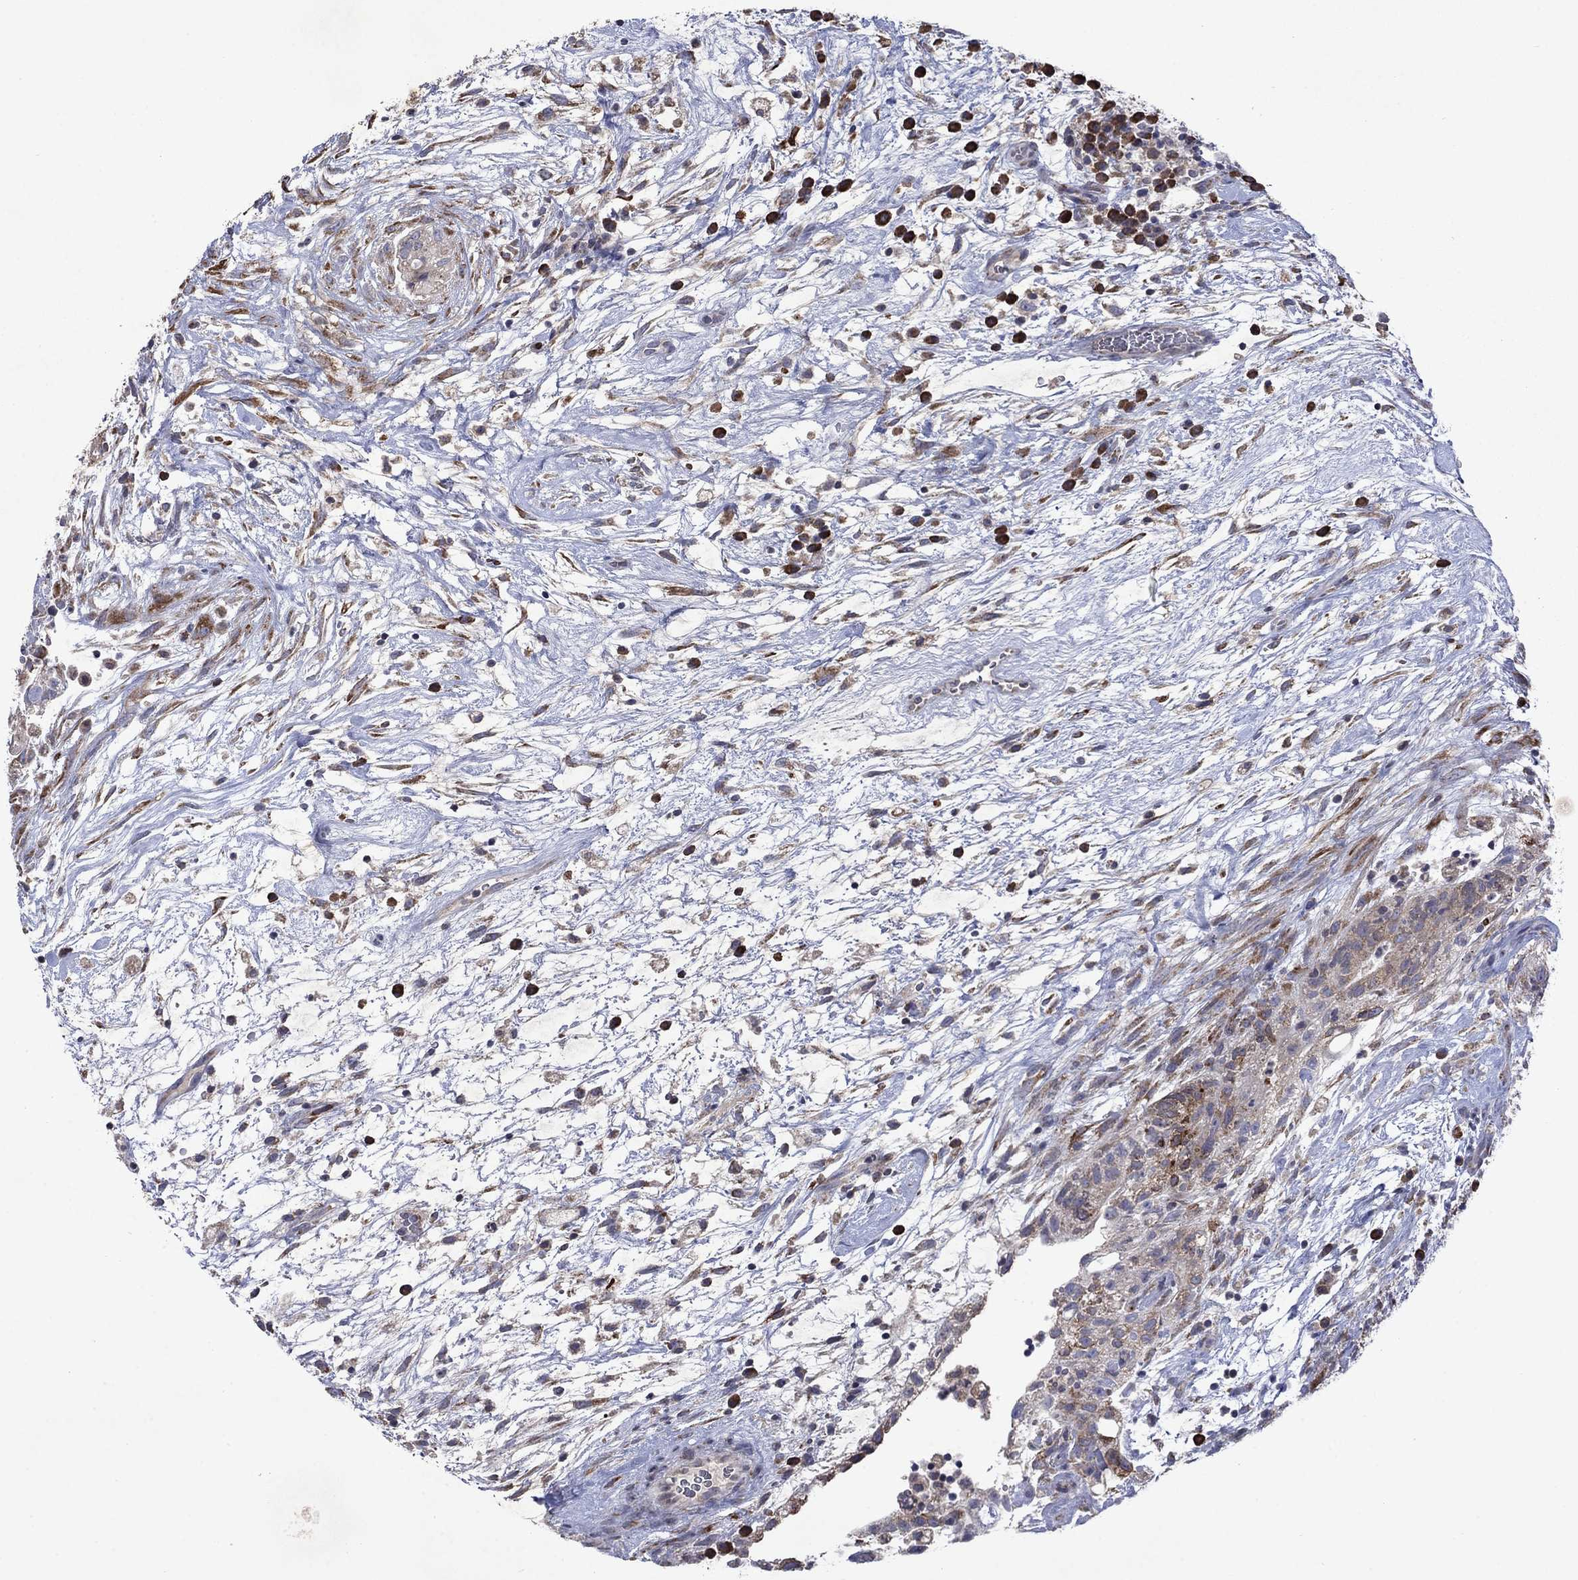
{"staining": {"intensity": "negative", "quantity": "none", "location": "none"}, "tissue": "testis cancer", "cell_type": "Tumor cells", "image_type": "cancer", "snomed": [{"axis": "morphology", "description": "Normal tissue, NOS"}, {"axis": "morphology", "description": "Carcinoma, Embryonal, NOS"}, {"axis": "topography", "description": "Testis"}], "caption": "Testis cancer was stained to show a protein in brown. There is no significant positivity in tumor cells. Brightfield microscopy of IHC stained with DAB (3,3'-diaminobenzidine) (brown) and hematoxylin (blue), captured at high magnification.", "gene": "TMEM97", "patient": {"sex": "male", "age": 32}}